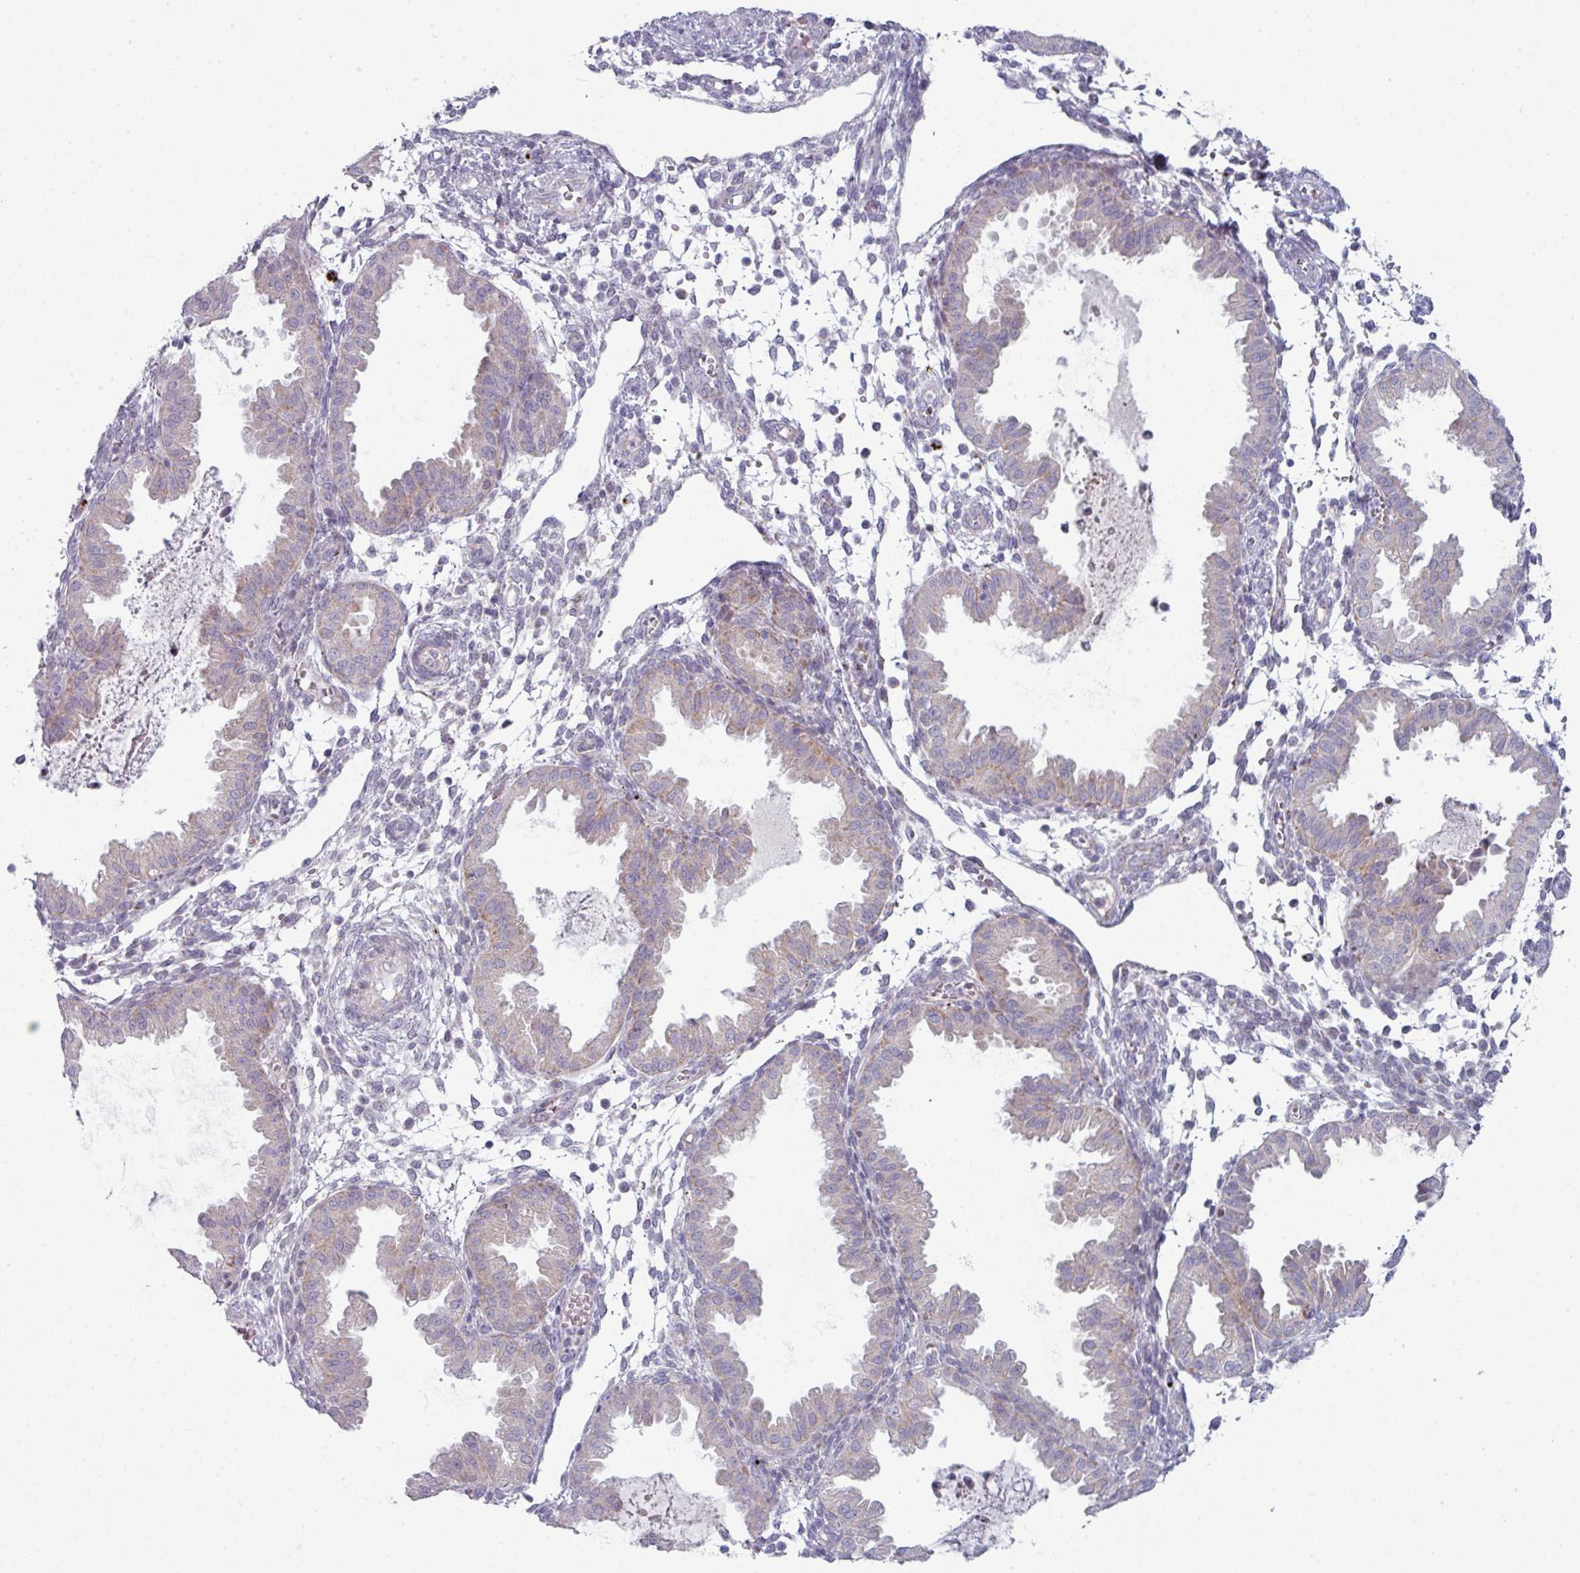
{"staining": {"intensity": "weak", "quantity": "25%-75%", "location": "cytoplasmic/membranous"}, "tissue": "endometrium", "cell_type": "Cells in endometrial stroma", "image_type": "normal", "snomed": [{"axis": "morphology", "description": "Normal tissue, NOS"}, {"axis": "topography", "description": "Endometrium"}], "caption": "A brown stain shows weak cytoplasmic/membranous positivity of a protein in cells in endometrial stroma of benign endometrium.", "gene": "ZNF615", "patient": {"sex": "female", "age": 33}}